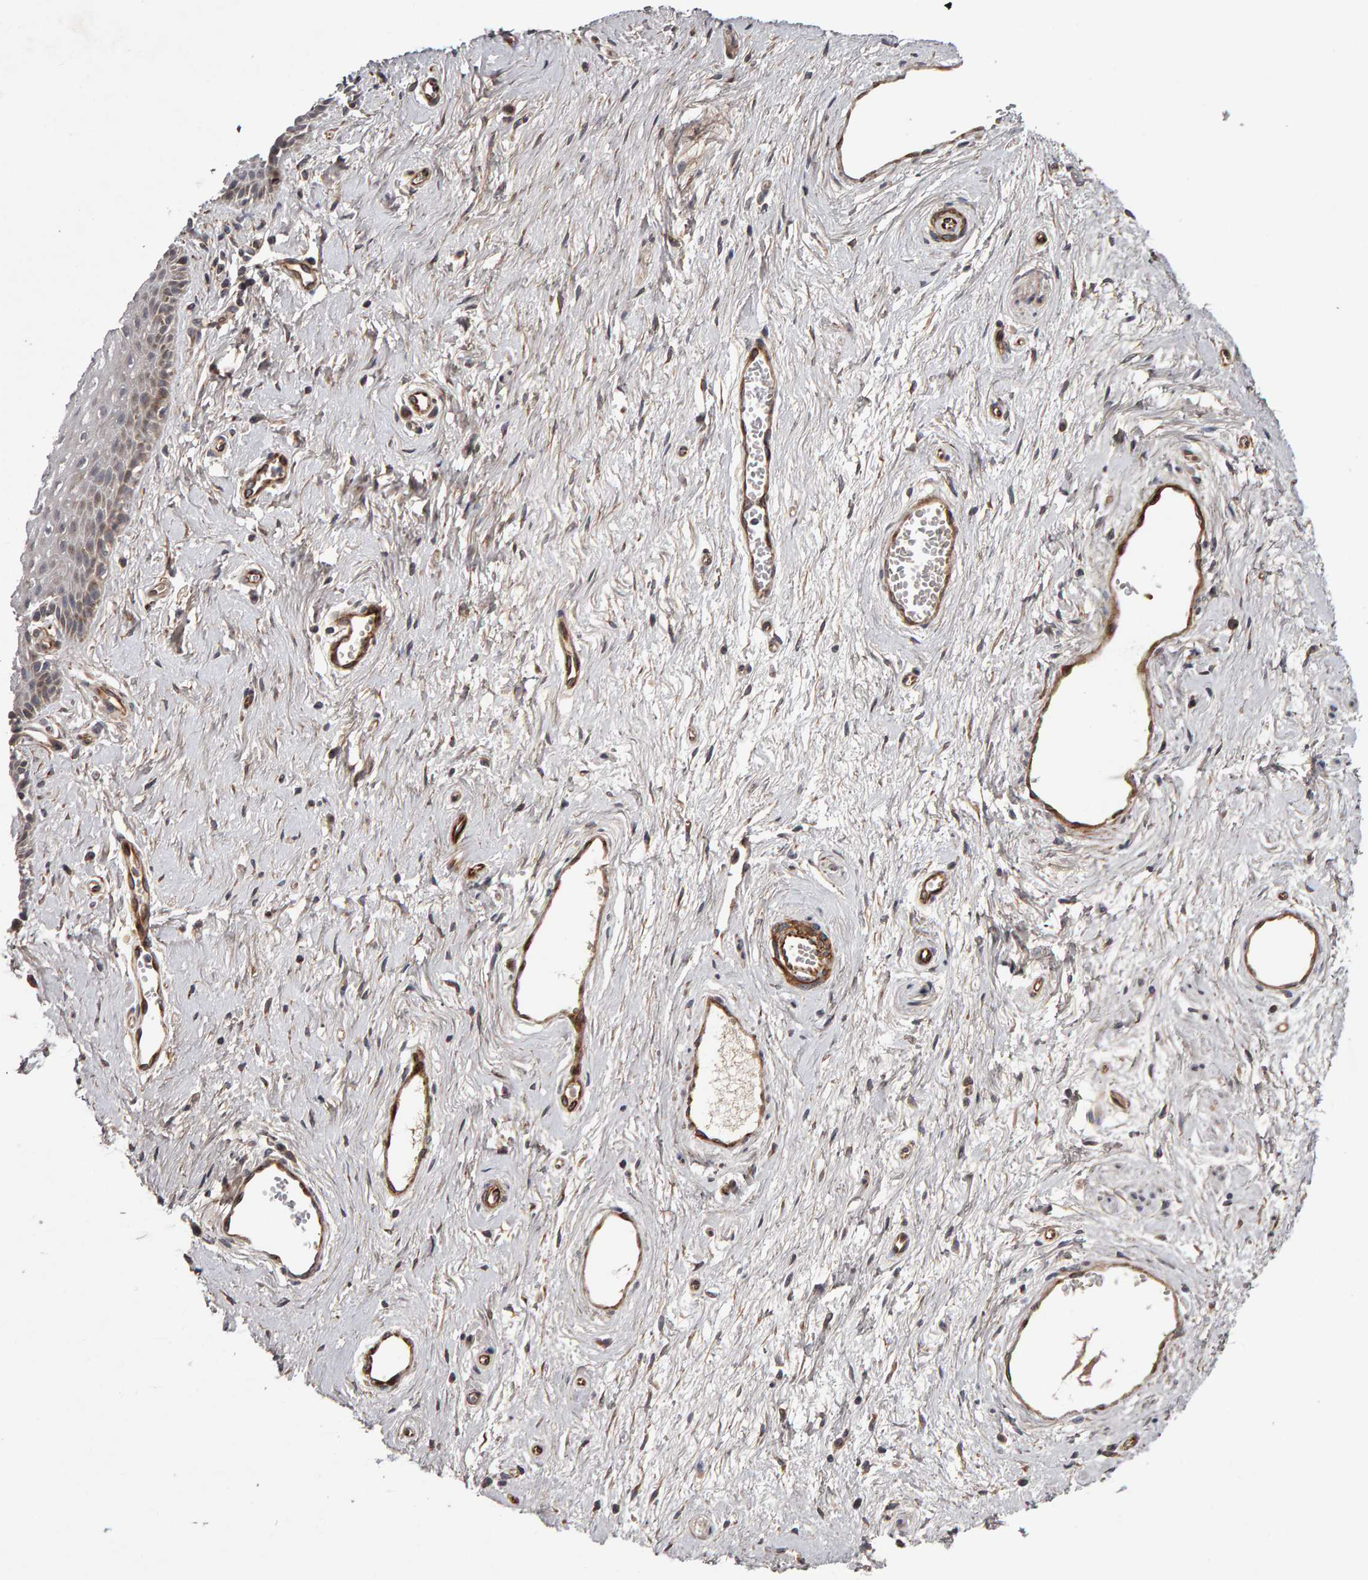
{"staining": {"intensity": "moderate", "quantity": "<25%", "location": "cytoplasmic/membranous"}, "tissue": "vagina", "cell_type": "Squamous epithelial cells", "image_type": "normal", "snomed": [{"axis": "morphology", "description": "Normal tissue, NOS"}, {"axis": "topography", "description": "Vagina"}], "caption": "Protein analysis of normal vagina exhibits moderate cytoplasmic/membranous staining in about <25% of squamous epithelial cells.", "gene": "CANT1", "patient": {"sex": "female", "age": 46}}